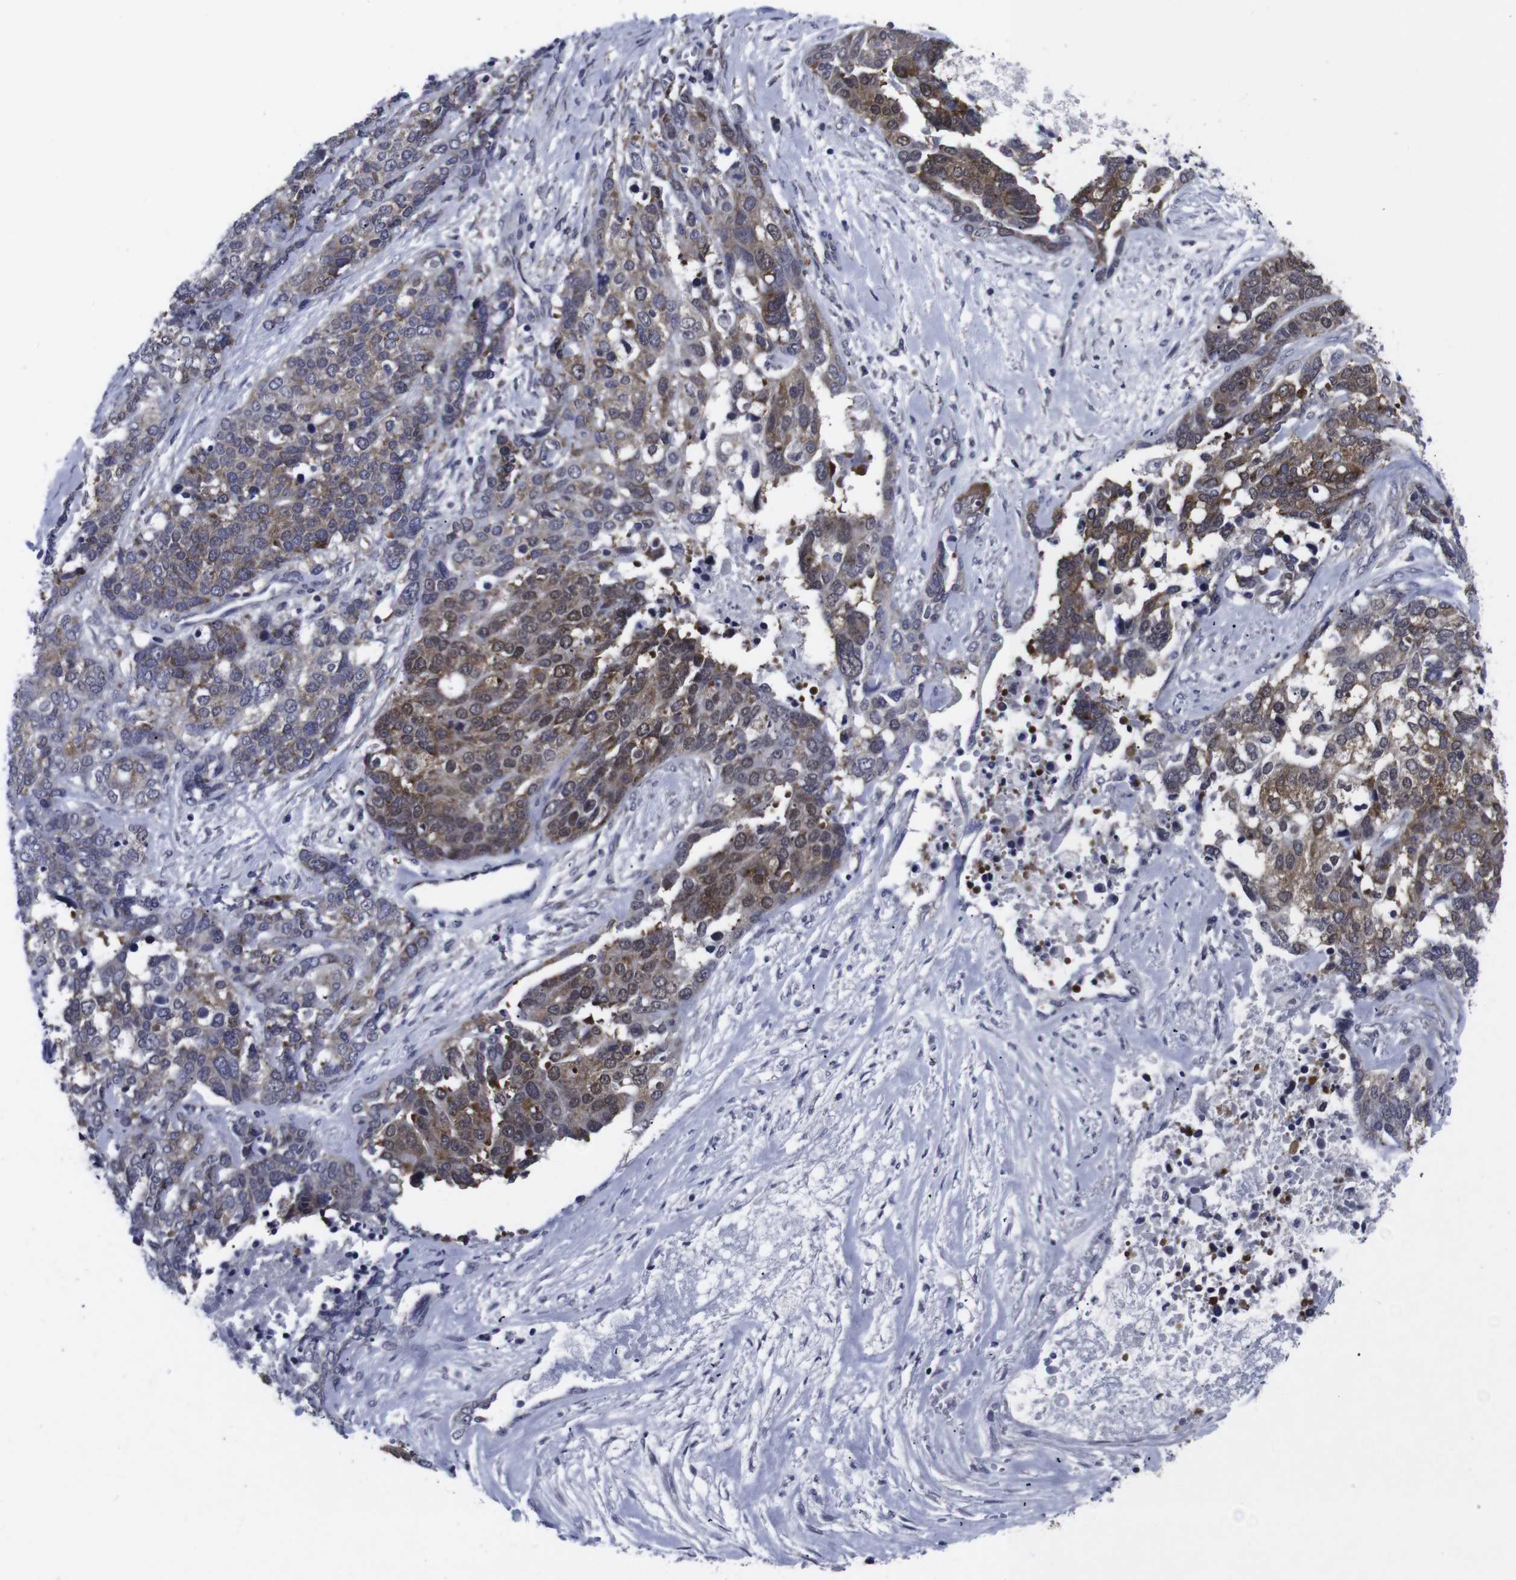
{"staining": {"intensity": "moderate", "quantity": ">75%", "location": "cytoplasmic/membranous"}, "tissue": "ovarian cancer", "cell_type": "Tumor cells", "image_type": "cancer", "snomed": [{"axis": "morphology", "description": "Cystadenocarcinoma, serous, NOS"}, {"axis": "topography", "description": "Ovary"}], "caption": "Brown immunohistochemical staining in serous cystadenocarcinoma (ovarian) shows moderate cytoplasmic/membranous expression in approximately >75% of tumor cells. The staining was performed using DAB (3,3'-diaminobenzidine), with brown indicating positive protein expression. Nuclei are stained blue with hematoxylin.", "gene": "GEMIN2", "patient": {"sex": "female", "age": 44}}